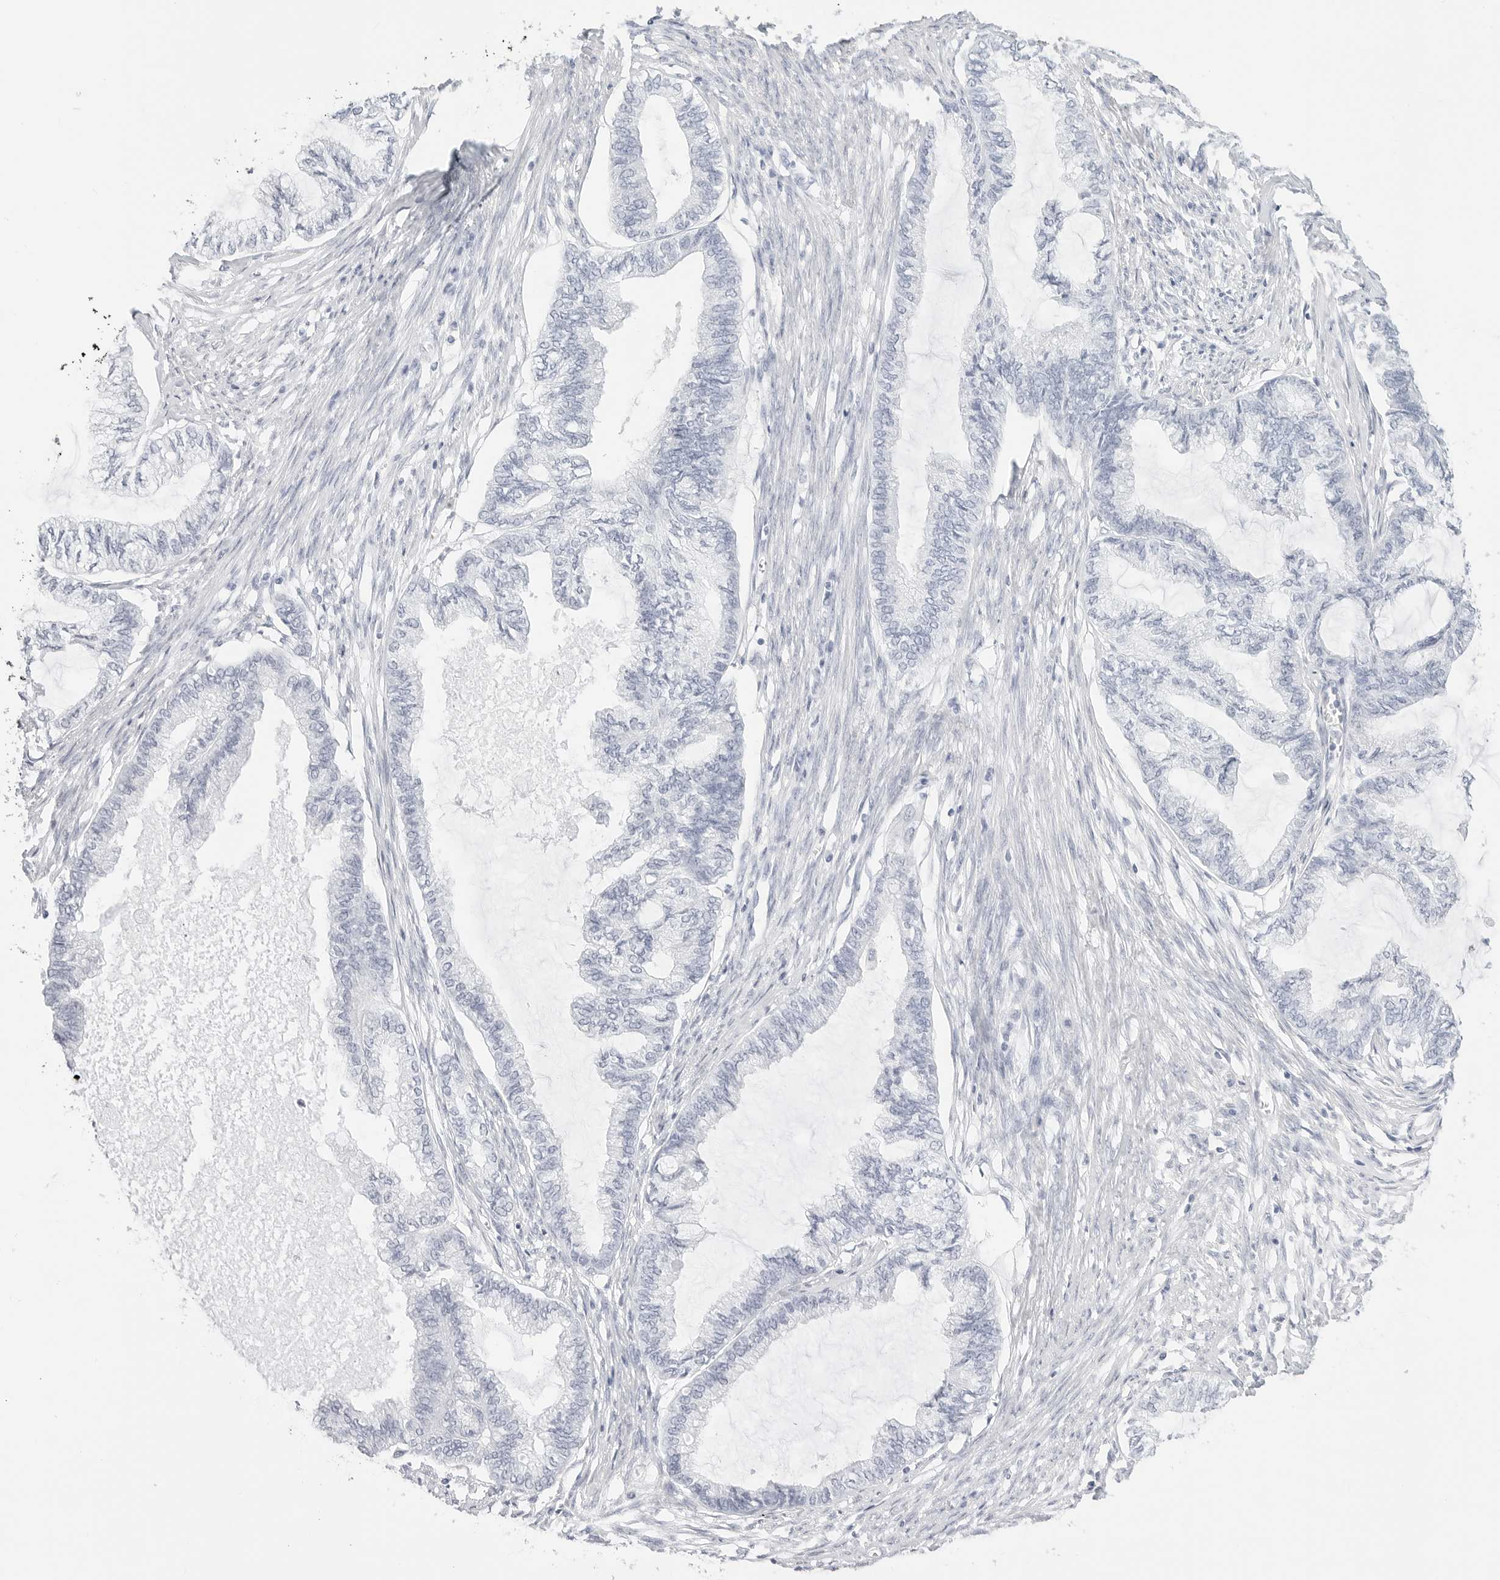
{"staining": {"intensity": "negative", "quantity": "none", "location": "none"}, "tissue": "endometrial cancer", "cell_type": "Tumor cells", "image_type": "cancer", "snomed": [{"axis": "morphology", "description": "Adenocarcinoma, NOS"}, {"axis": "topography", "description": "Endometrium"}], "caption": "An IHC image of adenocarcinoma (endometrial) is shown. There is no staining in tumor cells of adenocarcinoma (endometrial).", "gene": "TFF2", "patient": {"sex": "female", "age": 86}}